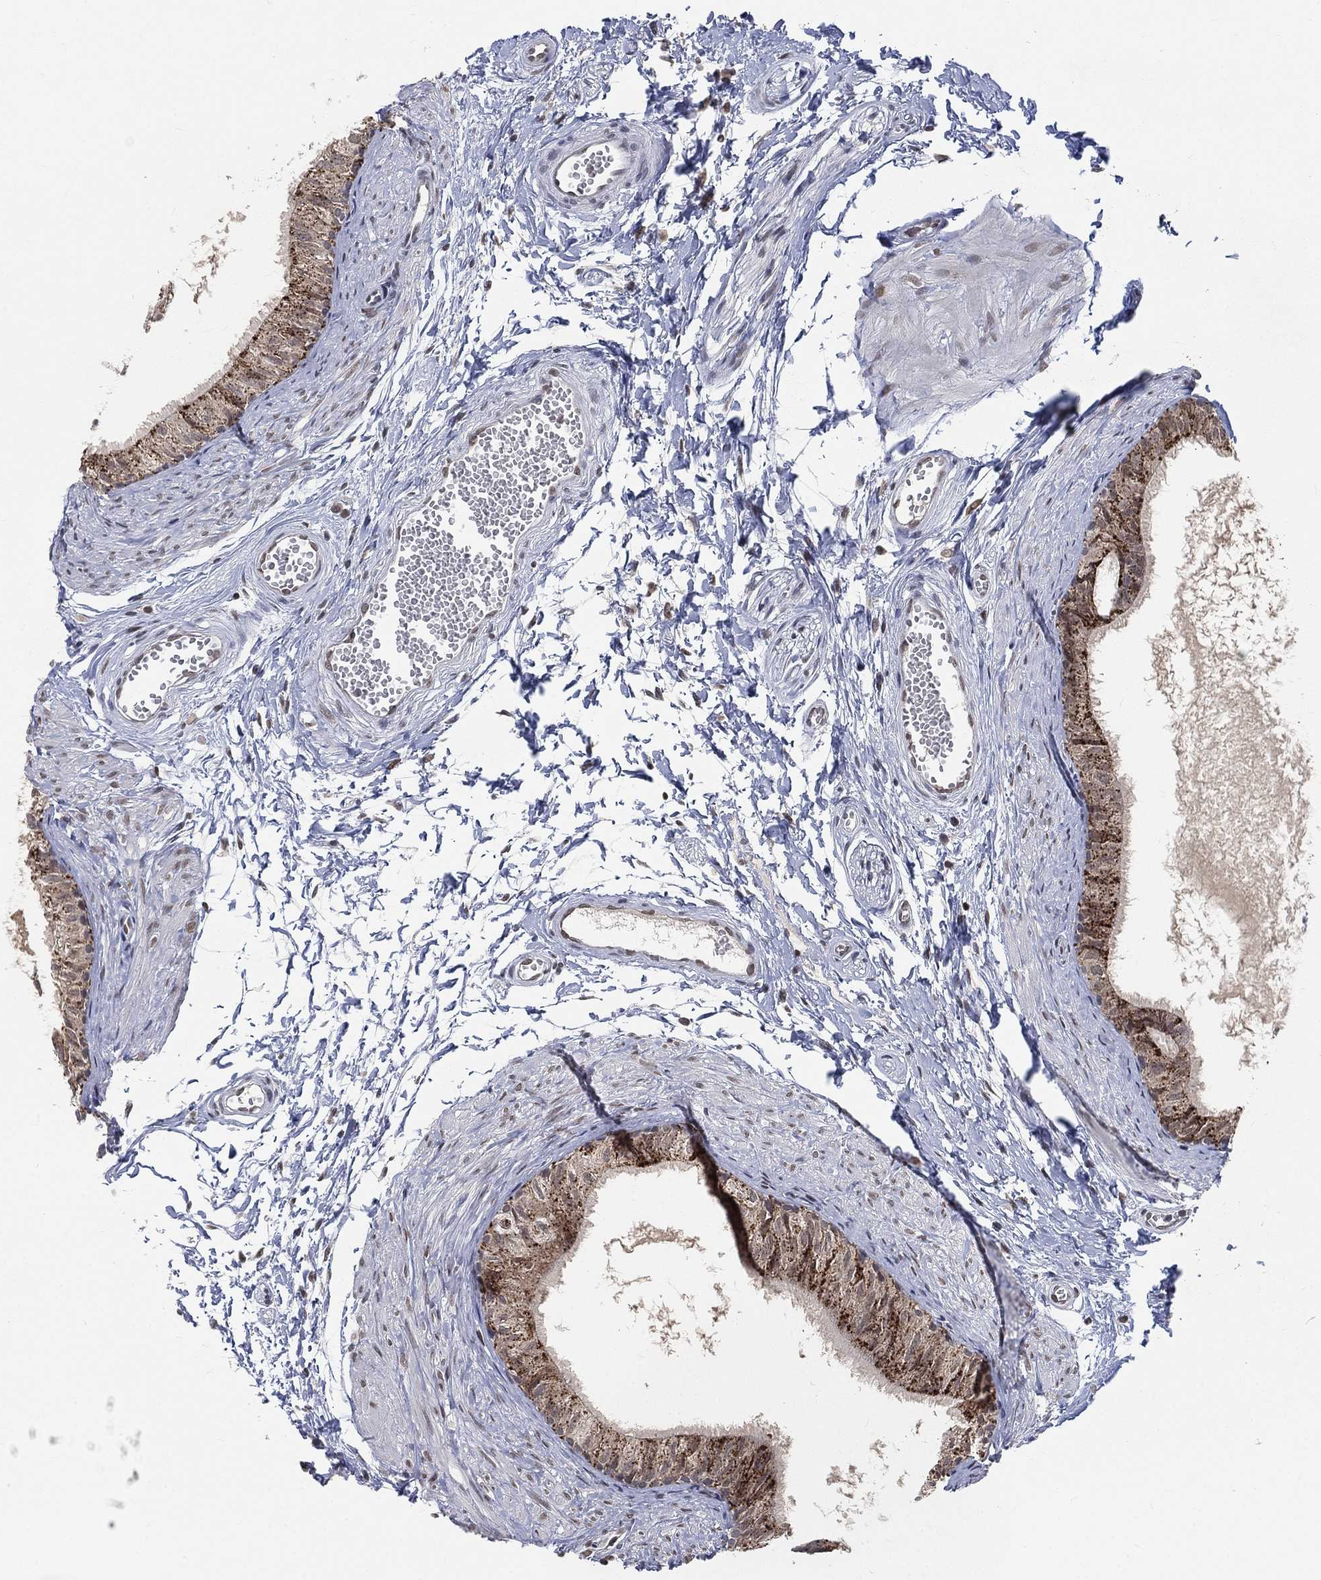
{"staining": {"intensity": "moderate", "quantity": ">75%", "location": "cytoplasmic/membranous"}, "tissue": "epididymis", "cell_type": "Glandular cells", "image_type": "normal", "snomed": [{"axis": "morphology", "description": "Normal tissue, NOS"}, {"axis": "topography", "description": "Epididymis"}], "caption": "Epididymis stained with DAB immunohistochemistry (IHC) shows medium levels of moderate cytoplasmic/membranous expression in approximately >75% of glandular cells. (DAB IHC, brown staining for protein, blue staining for nuclei).", "gene": "YLPM1", "patient": {"sex": "male", "age": 22}}